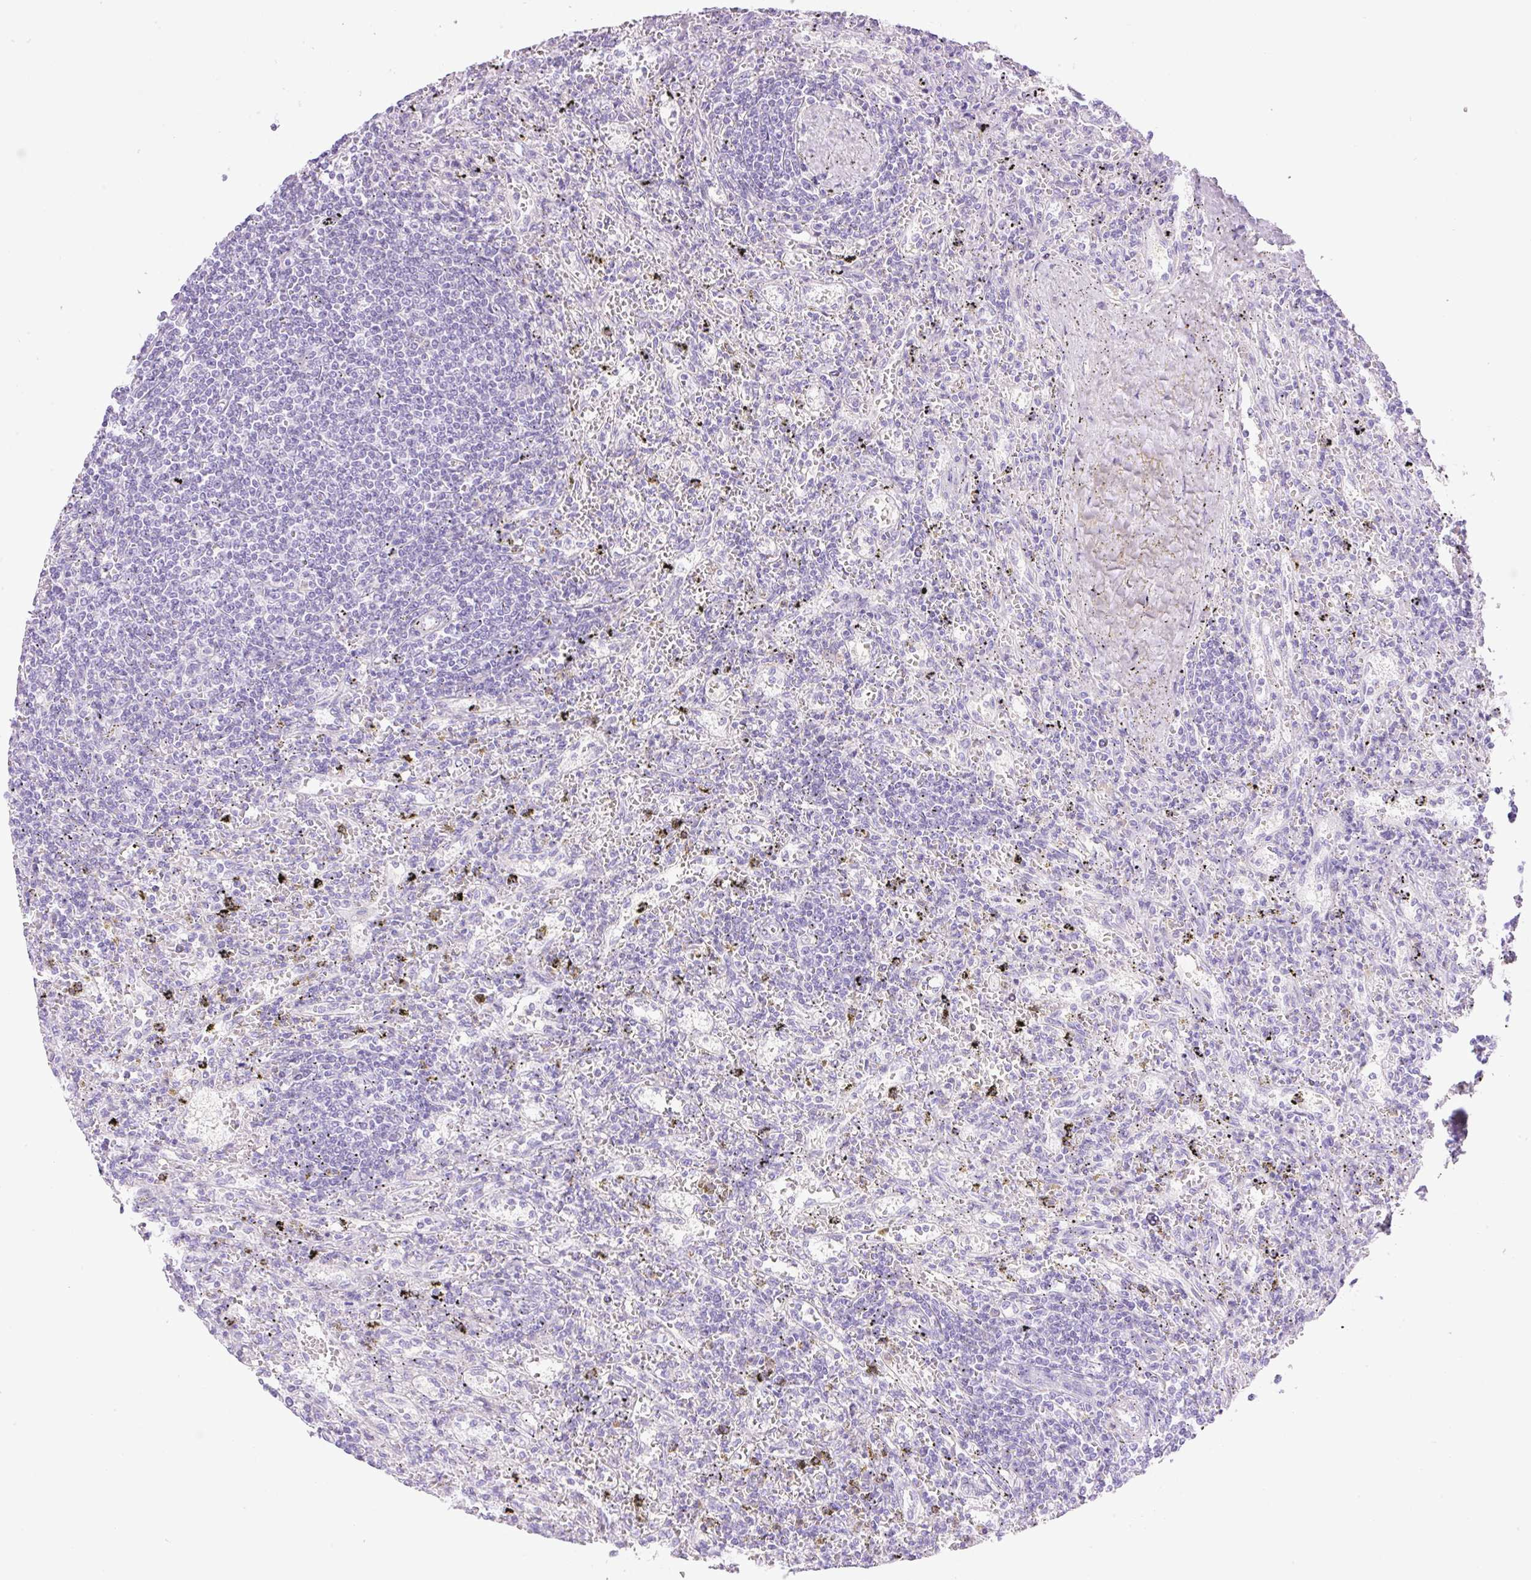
{"staining": {"intensity": "negative", "quantity": "none", "location": "none"}, "tissue": "lymphoma", "cell_type": "Tumor cells", "image_type": "cancer", "snomed": [{"axis": "morphology", "description": "Malignant lymphoma, non-Hodgkin's type, Low grade"}, {"axis": "topography", "description": "Spleen"}], "caption": "Immunohistochemical staining of human lymphoma shows no significant expression in tumor cells.", "gene": "PALM3", "patient": {"sex": "male", "age": 76}}